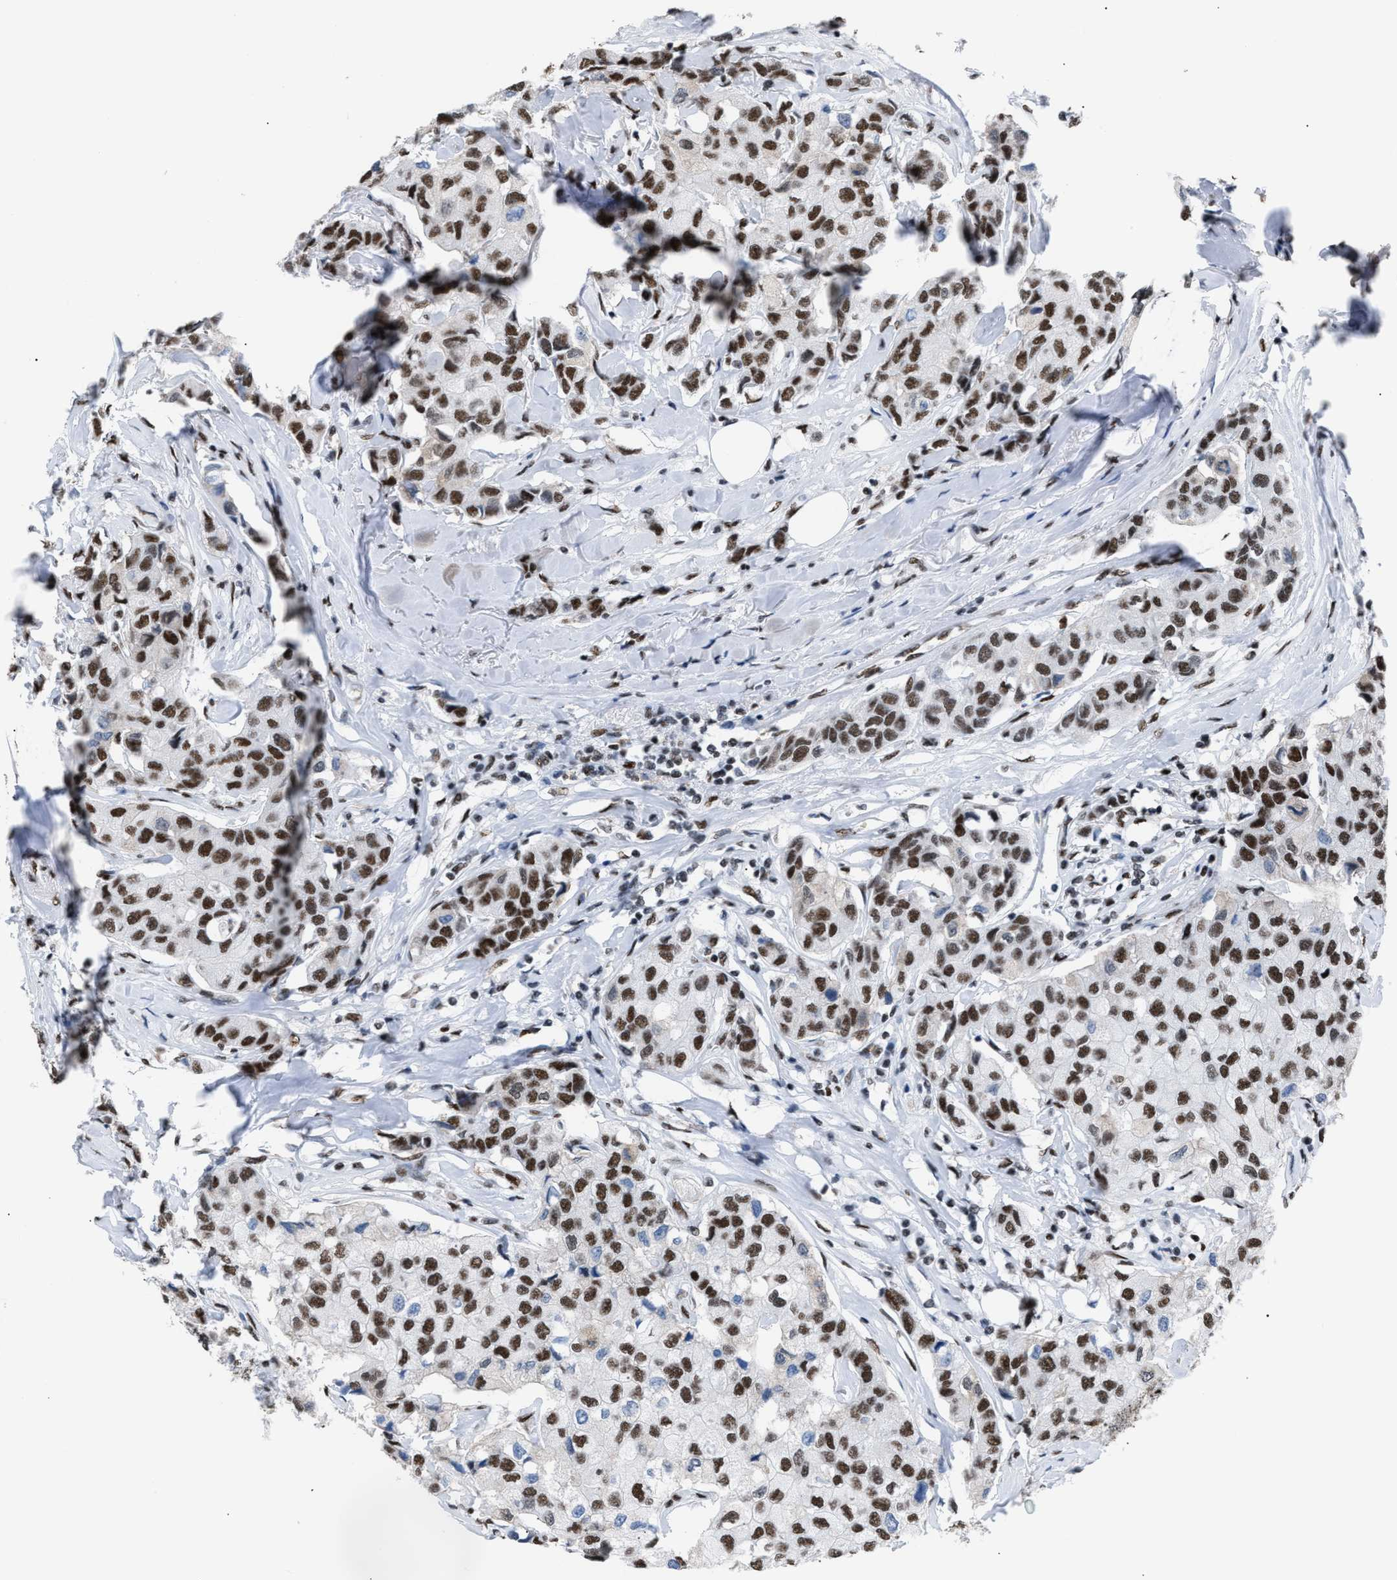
{"staining": {"intensity": "moderate", "quantity": ">75%", "location": "nuclear"}, "tissue": "breast cancer", "cell_type": "Tumor cells", "image_type": "cancer", "snomed": [{"axis": "morphology", "description": "Duct carcinoma"}, {"axis": "topography", "description": "Breast"}], "caption": "Moderate nuclear staining is seen in approximately >75% of tumor cells in invasive ductal carcinoma (breast).", "gene": "CCAR2", "patient": {"sex": "female", "age": 80}}